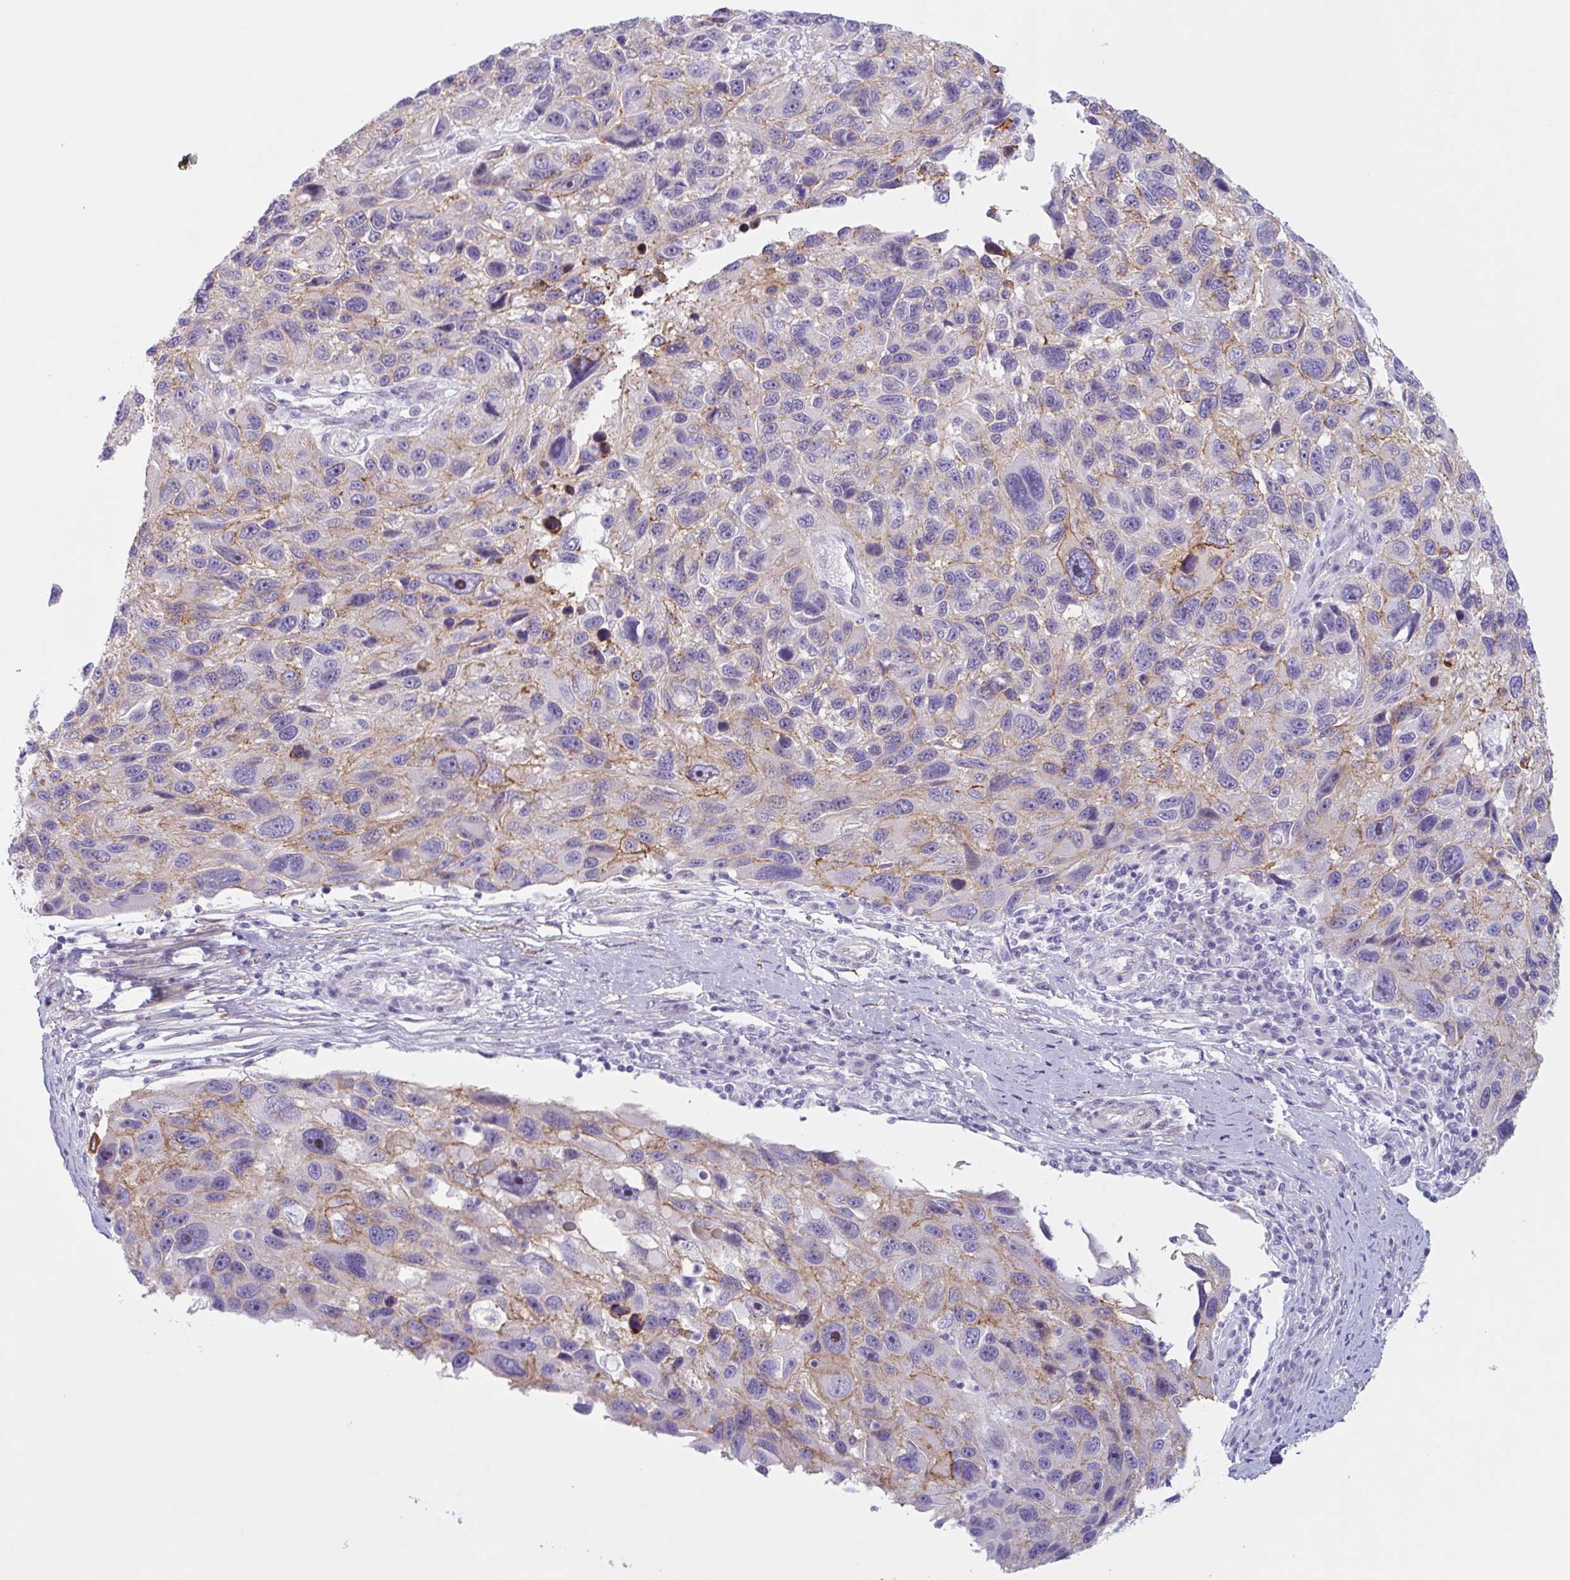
{"staining": {"intensity": "weak", "quantity": "25%-75%", "location": "cytoplasmic/membranous"}, "tissue": "melanoma", "cell_type": "Tumor cells", "image_type": "cancer", "snomed": [{"axis": "morphology", "description": "Malignant melanoma, NOS"}, {"axis": "topography", "description": "Skin"}], "caption": "The histopathology image demonstrates staining of melanoma, revealing weak cytoplasmic/membranous protein expression (brown color) within tumor cells. Ihc stains the protein in brown and the nuclei are stained blue.", "gene": "MYH10", "patient": {"sex": "male", "age": 53}}